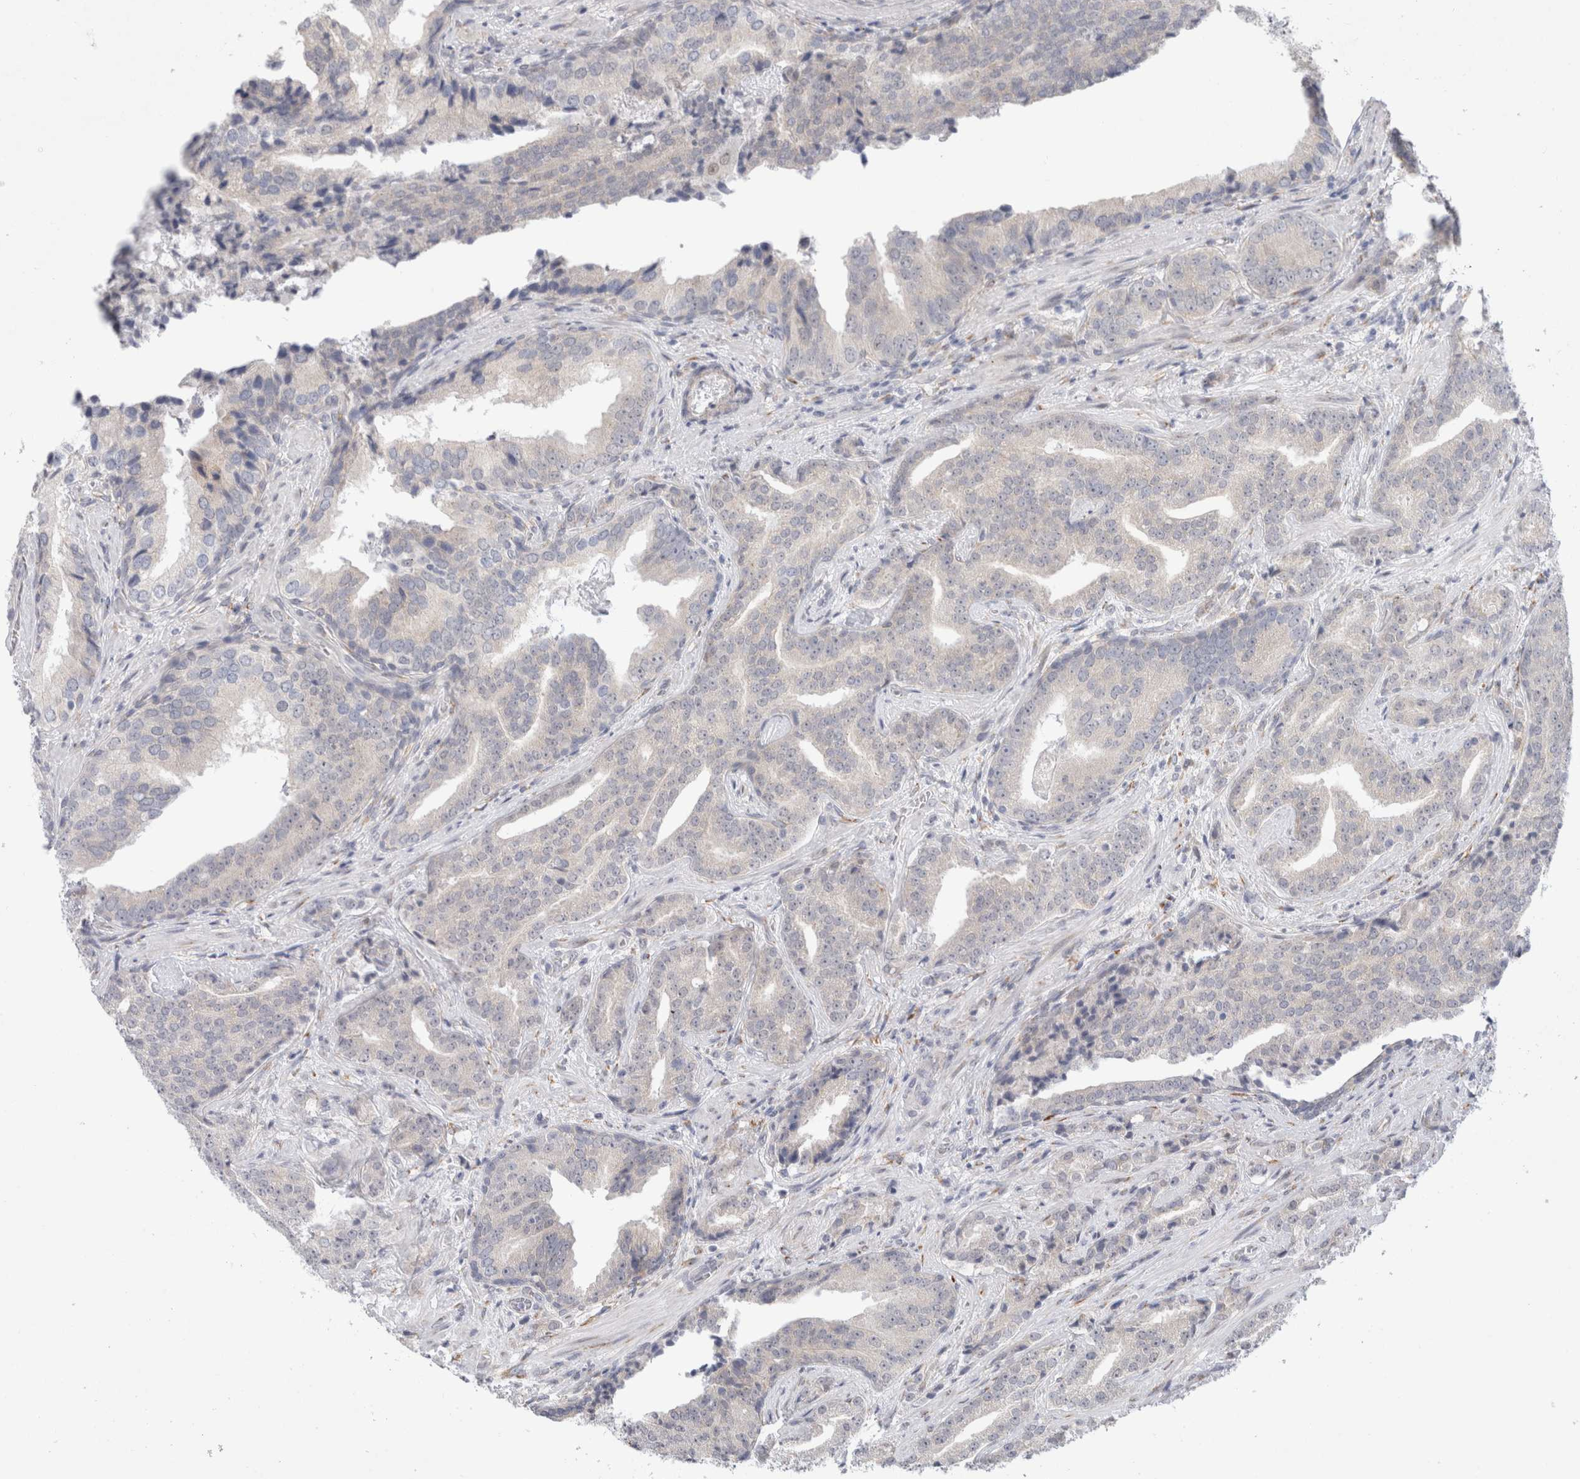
{"staining": {"intensity": "negative", "quantity": "none", "location": "none"}, "tissue": "prostate cancer", "cell_type": "Tumor cells", "image_type": "cancer", "snomed": [{"axis": "morphology", "description": "Adenocarcinoma, Low grade"}, {"axis": "topography", "description": "Prostate"}], "caption": "Immunohistochemistry of human prostate cancer shows no positivity in tumor cells.", "gene": "TRMT1L", "patient": {"sex": "male", "age": 67}}